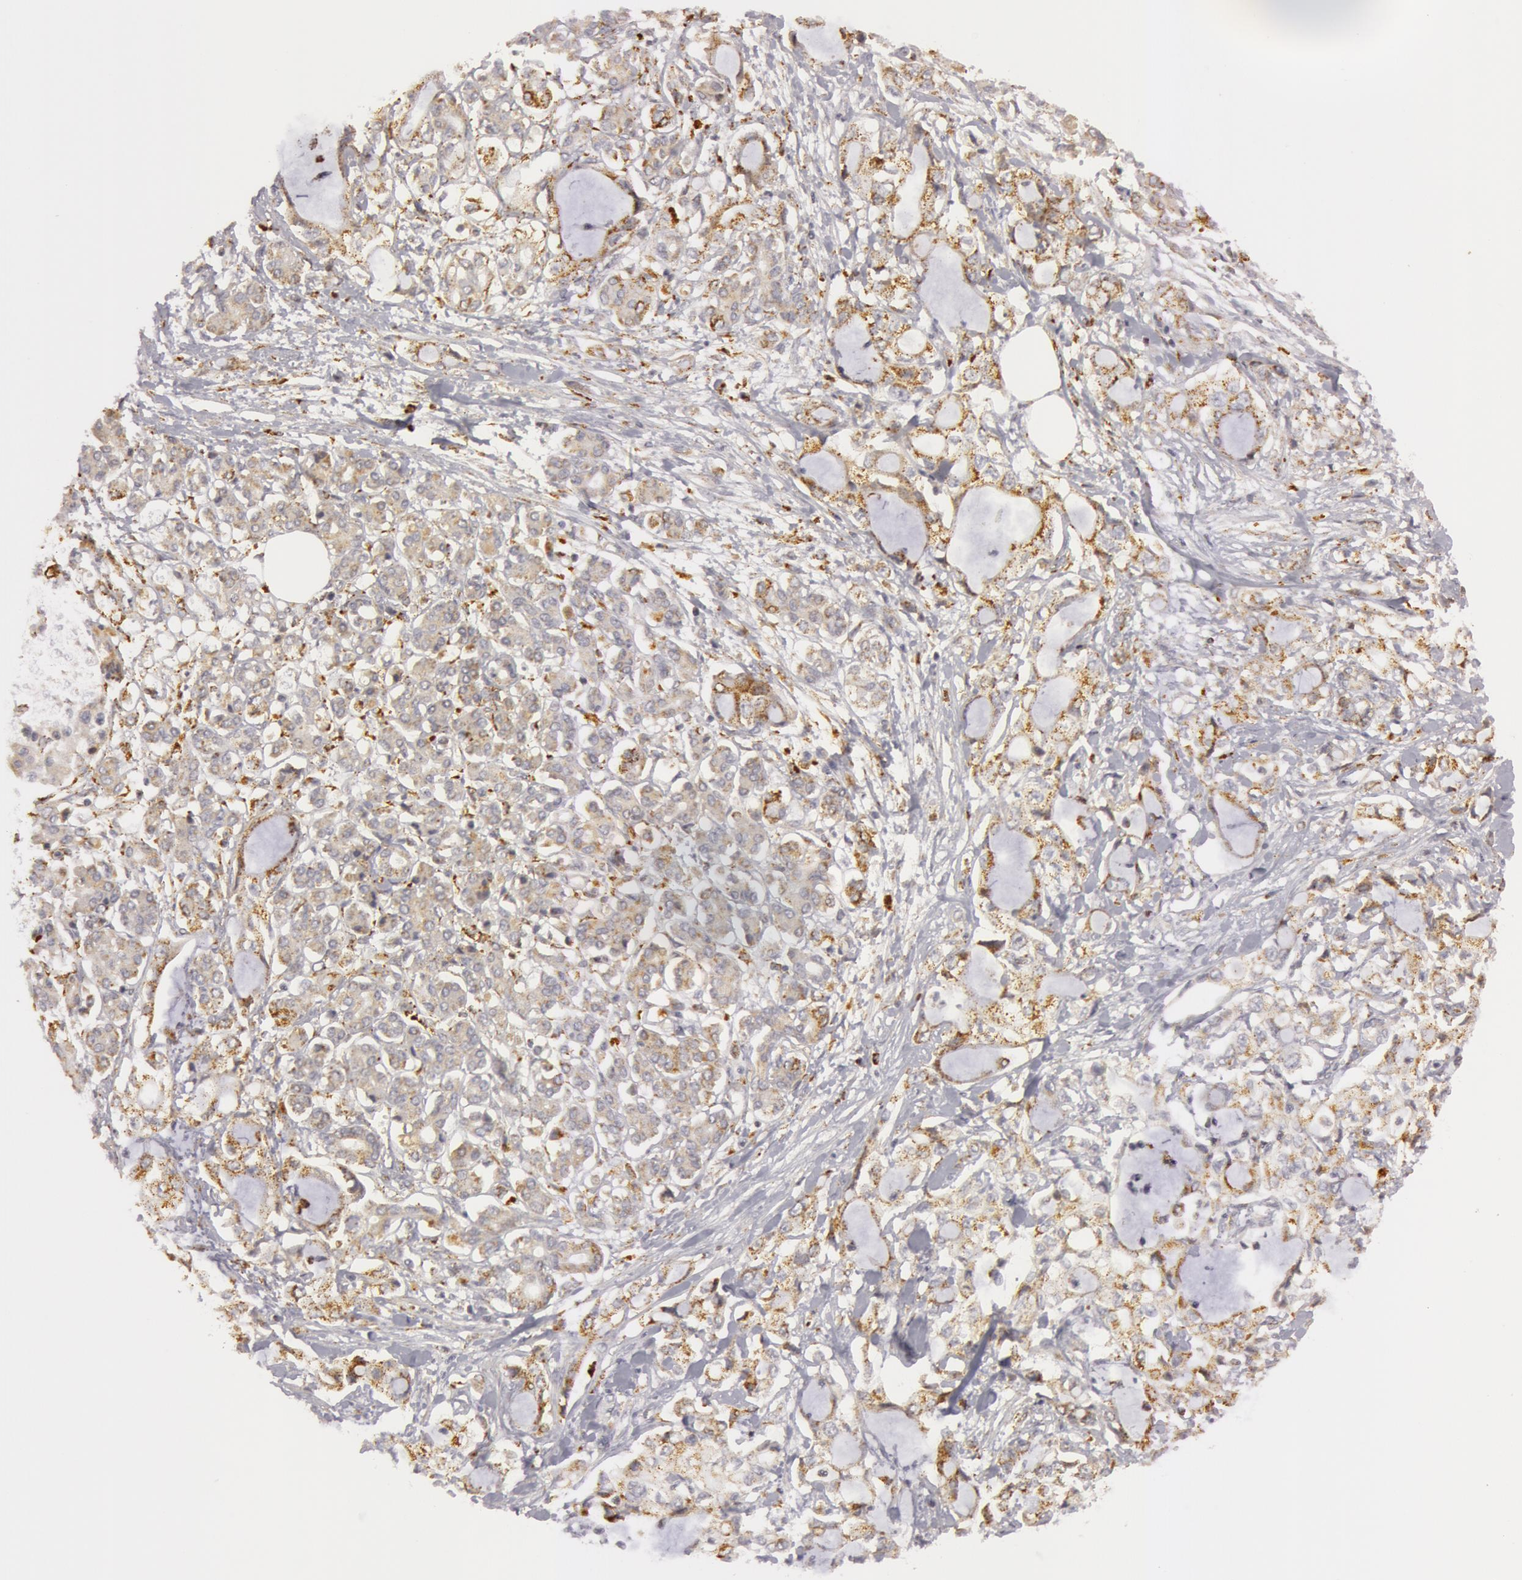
{"staining": {"intensity": "weak", "quantity": ">75%", "location": "cytoplasmic/membranous"}, "tissue": "pancreatic cancer", "cell_type": "Tumor cells", "image_type": "cancer", "snomed": [{"axis": "morphology", "description": "Adenocarcinoma, NOS"}, {"axis": "topography", "description": "Pancreas"}], "caption": "Immunohistochemistry histopathology image of neoplastic tissue: pancreatic cancer (adenocarcinoma) stained using IHC shows low levels of weak protein expression localized specifically in the cytoplasmic/membranous of tumor cells, appearing as a cytoplasmic/membranous brown color.", "gene": "C7", "patient": {"sex": "female", "age": 70}}